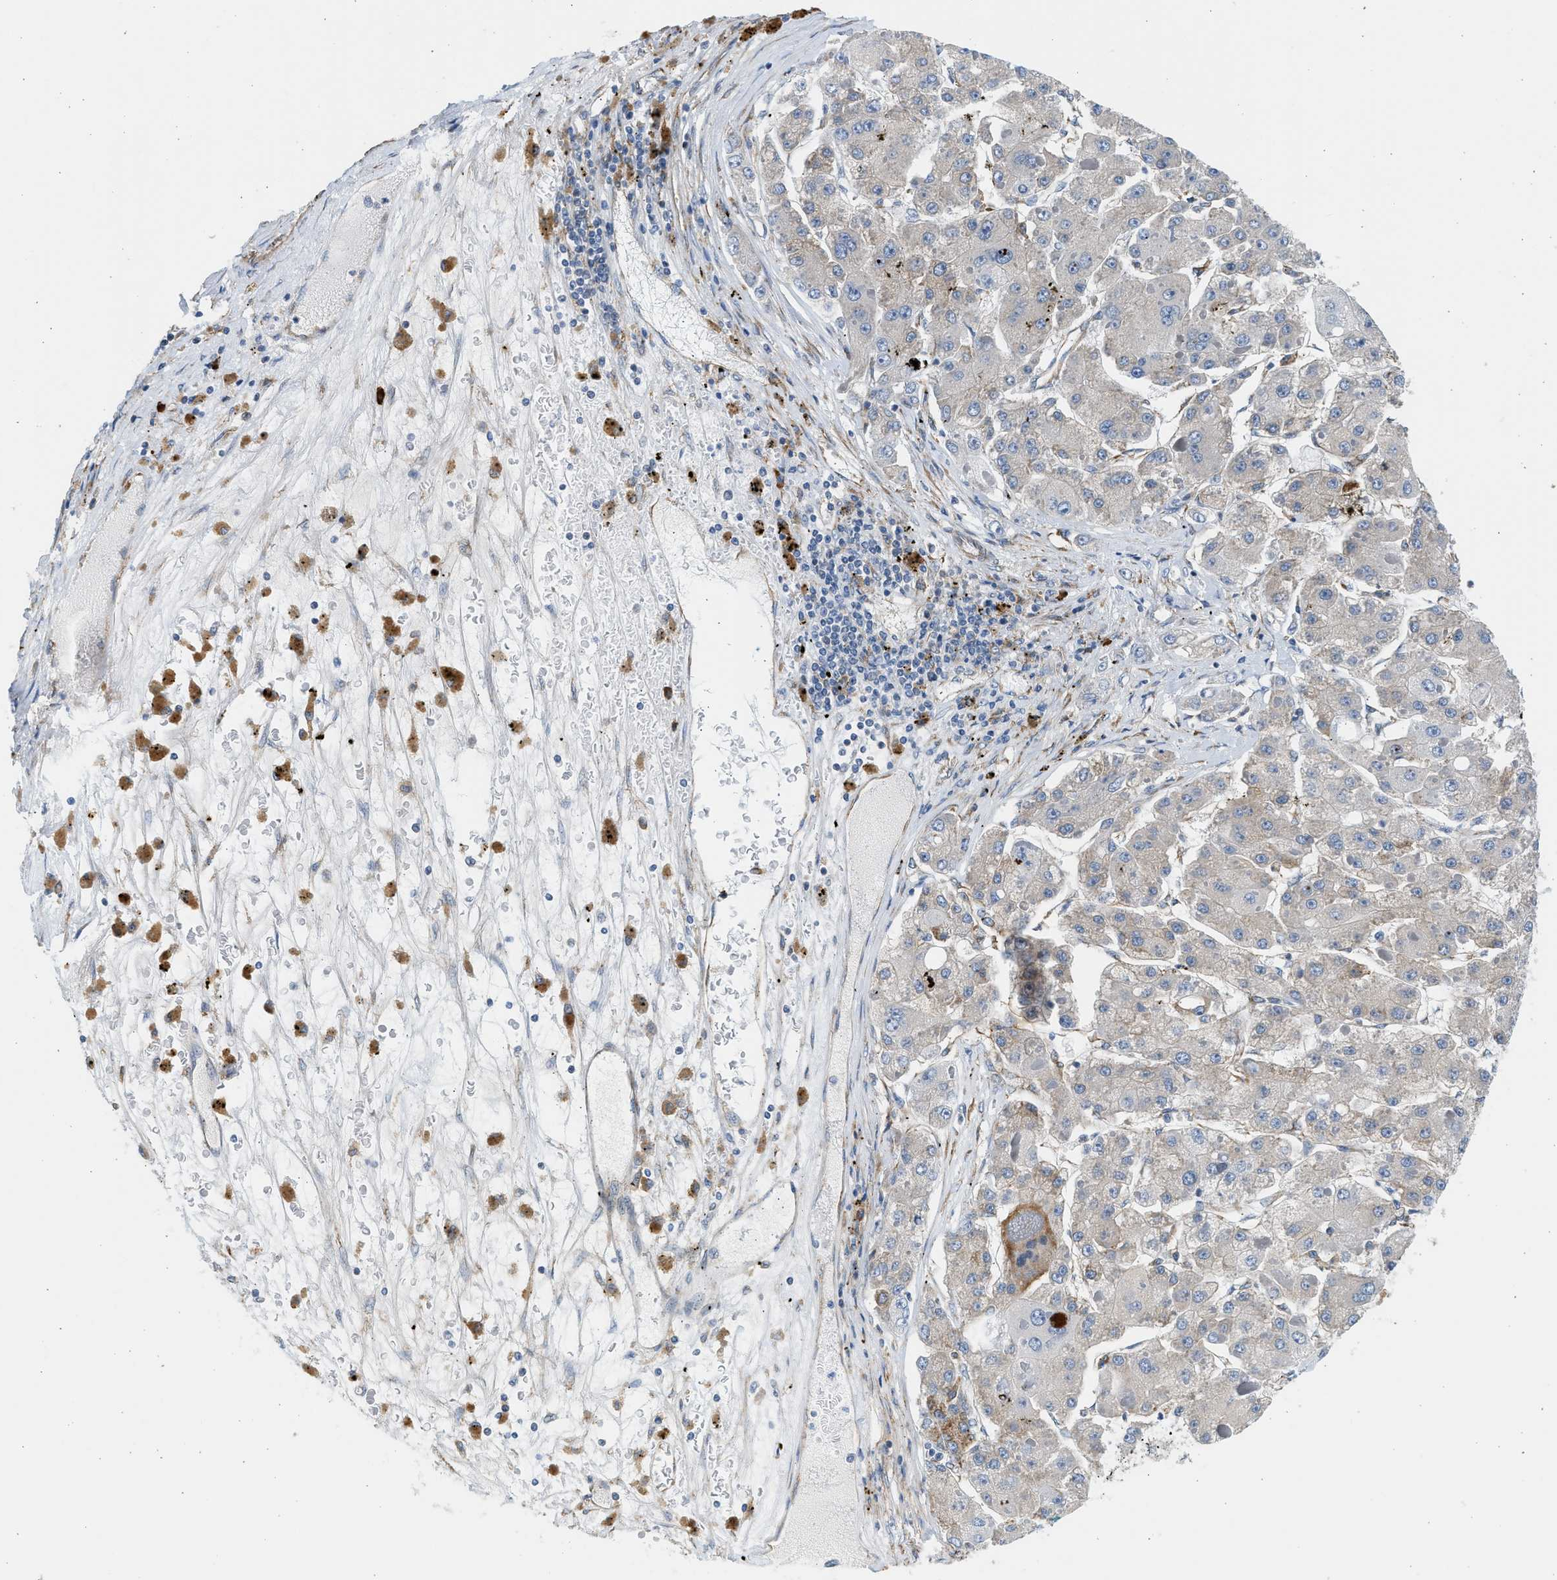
{"staining": {"intensity": "weak", "quantity": "<25%", "location": "cytoplasmic/membranous"}, "tissue": "liver cancer", "cell_type": "Tumor cells", "image_type": "cancer", "snomed": [{"axis": "morphology", "description": "Carcinoma, Hepatocellular, NOS"}, {"axis": "topography", "description": "Liver"}], "caption": "DAB (3,3'-diaminobenzidine) immunohistochemical staining of liver cancer (hepatocellular carcinoma) demonstrates no significant positivity in tumor cells.", "gene": "CNTN6", "patient": {"sex": "female", "age": 73}}